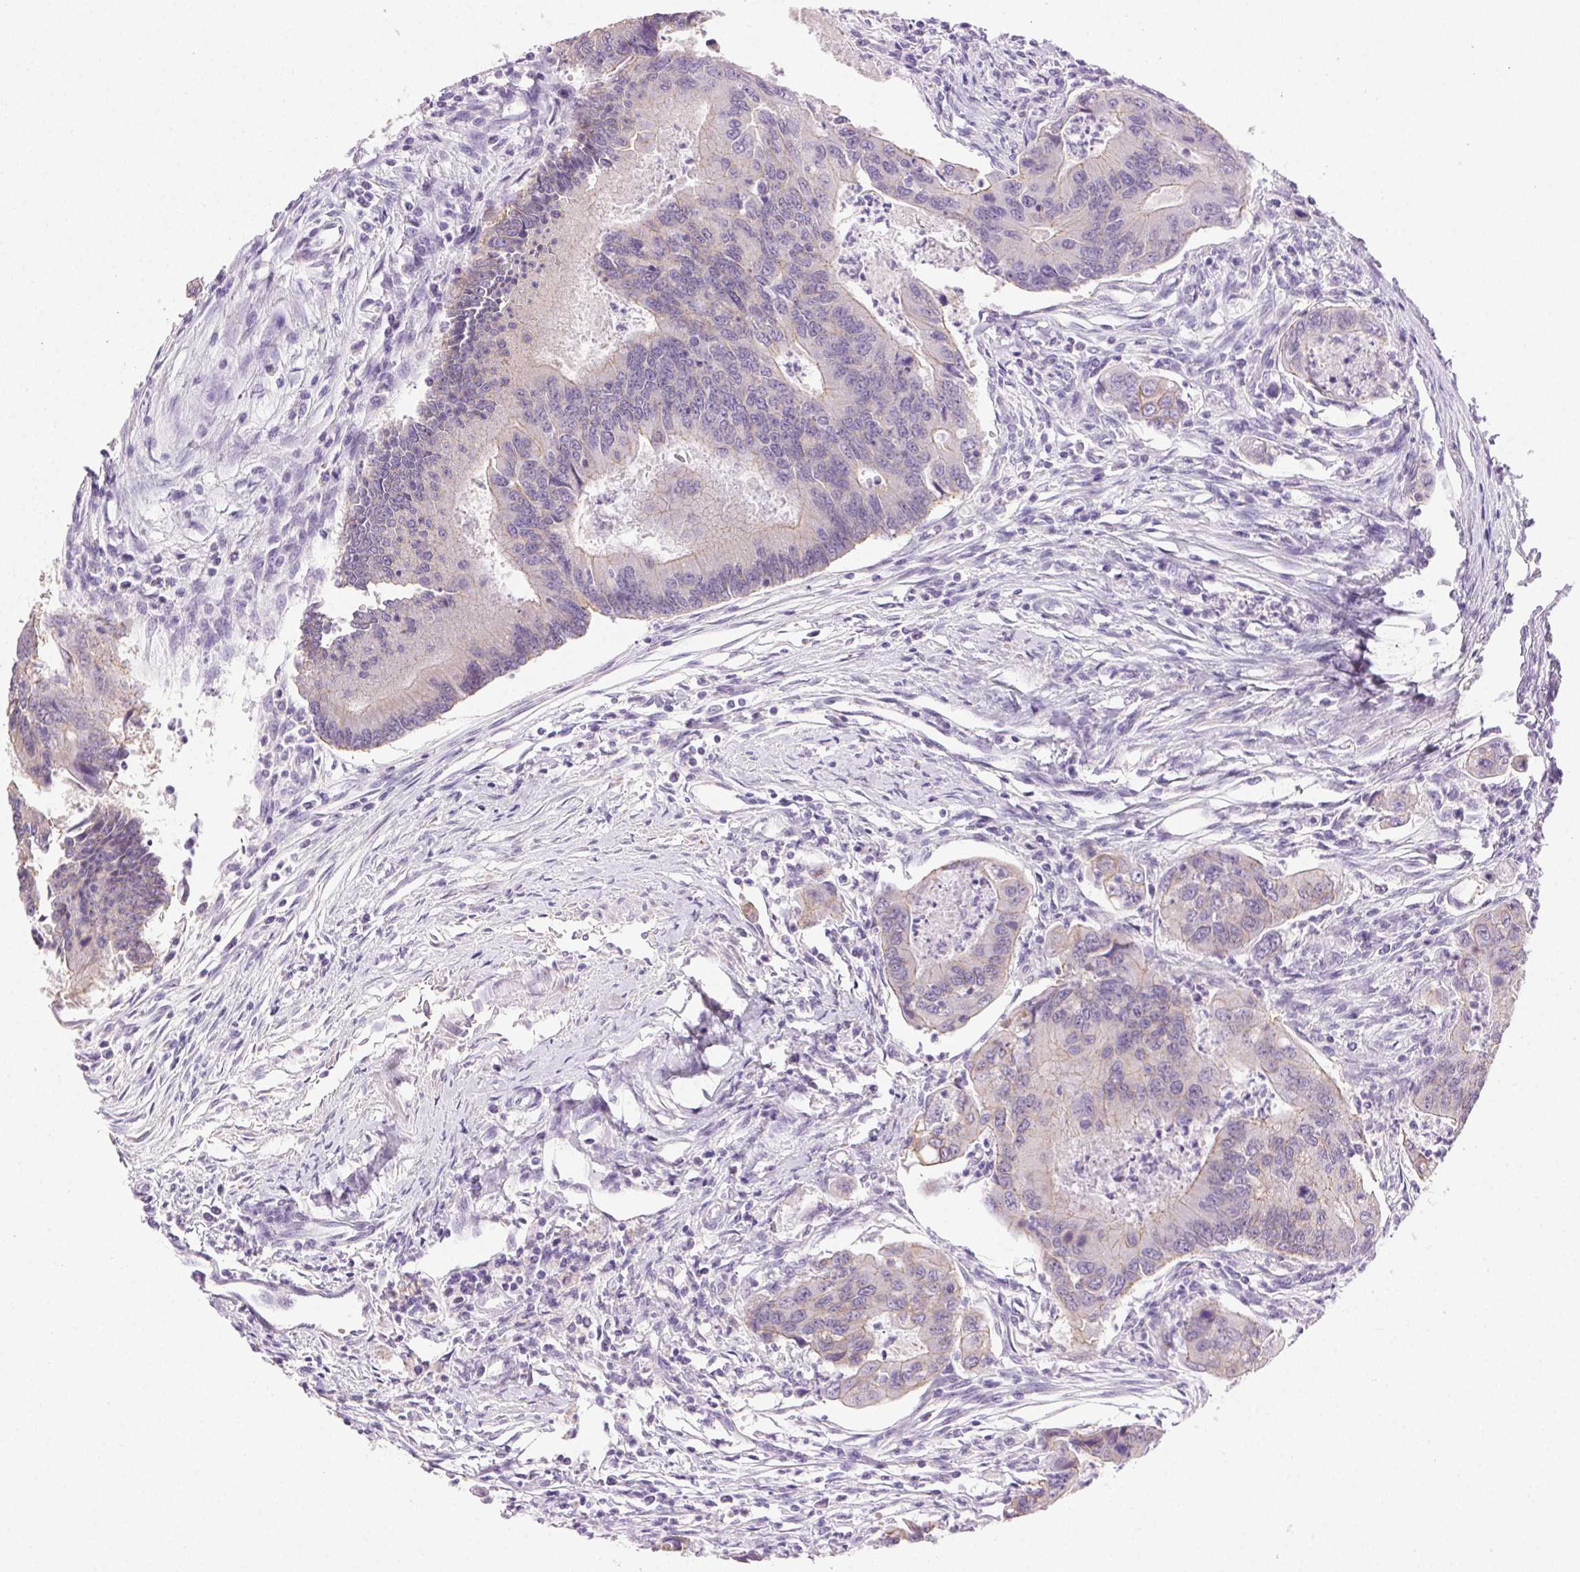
{"staining": {"intensity": "weak", "quantity": "<25%", "location": "cytoplasmic/membranous"}, "tissue": "colorectal cancer", "cell_type": "Tumor cells", "image_type": "cancer", "snomed": [{"axis": "morphology", "description": "Adenocarcinoma, NOS"}, {"axis": "topography", "description": "Colon"}], "caption": "Immunohistochemical staining of colorectal adenocarcinoma demonstrates no significant staining in tumor cells. (Brightfield microscopy of DAB (3,3'-diaminobenzidine) immunohistochemistry (IHC) at high magnification).", "gene": "CLDN10", "patient": {"sex": "female", "age": 67}}